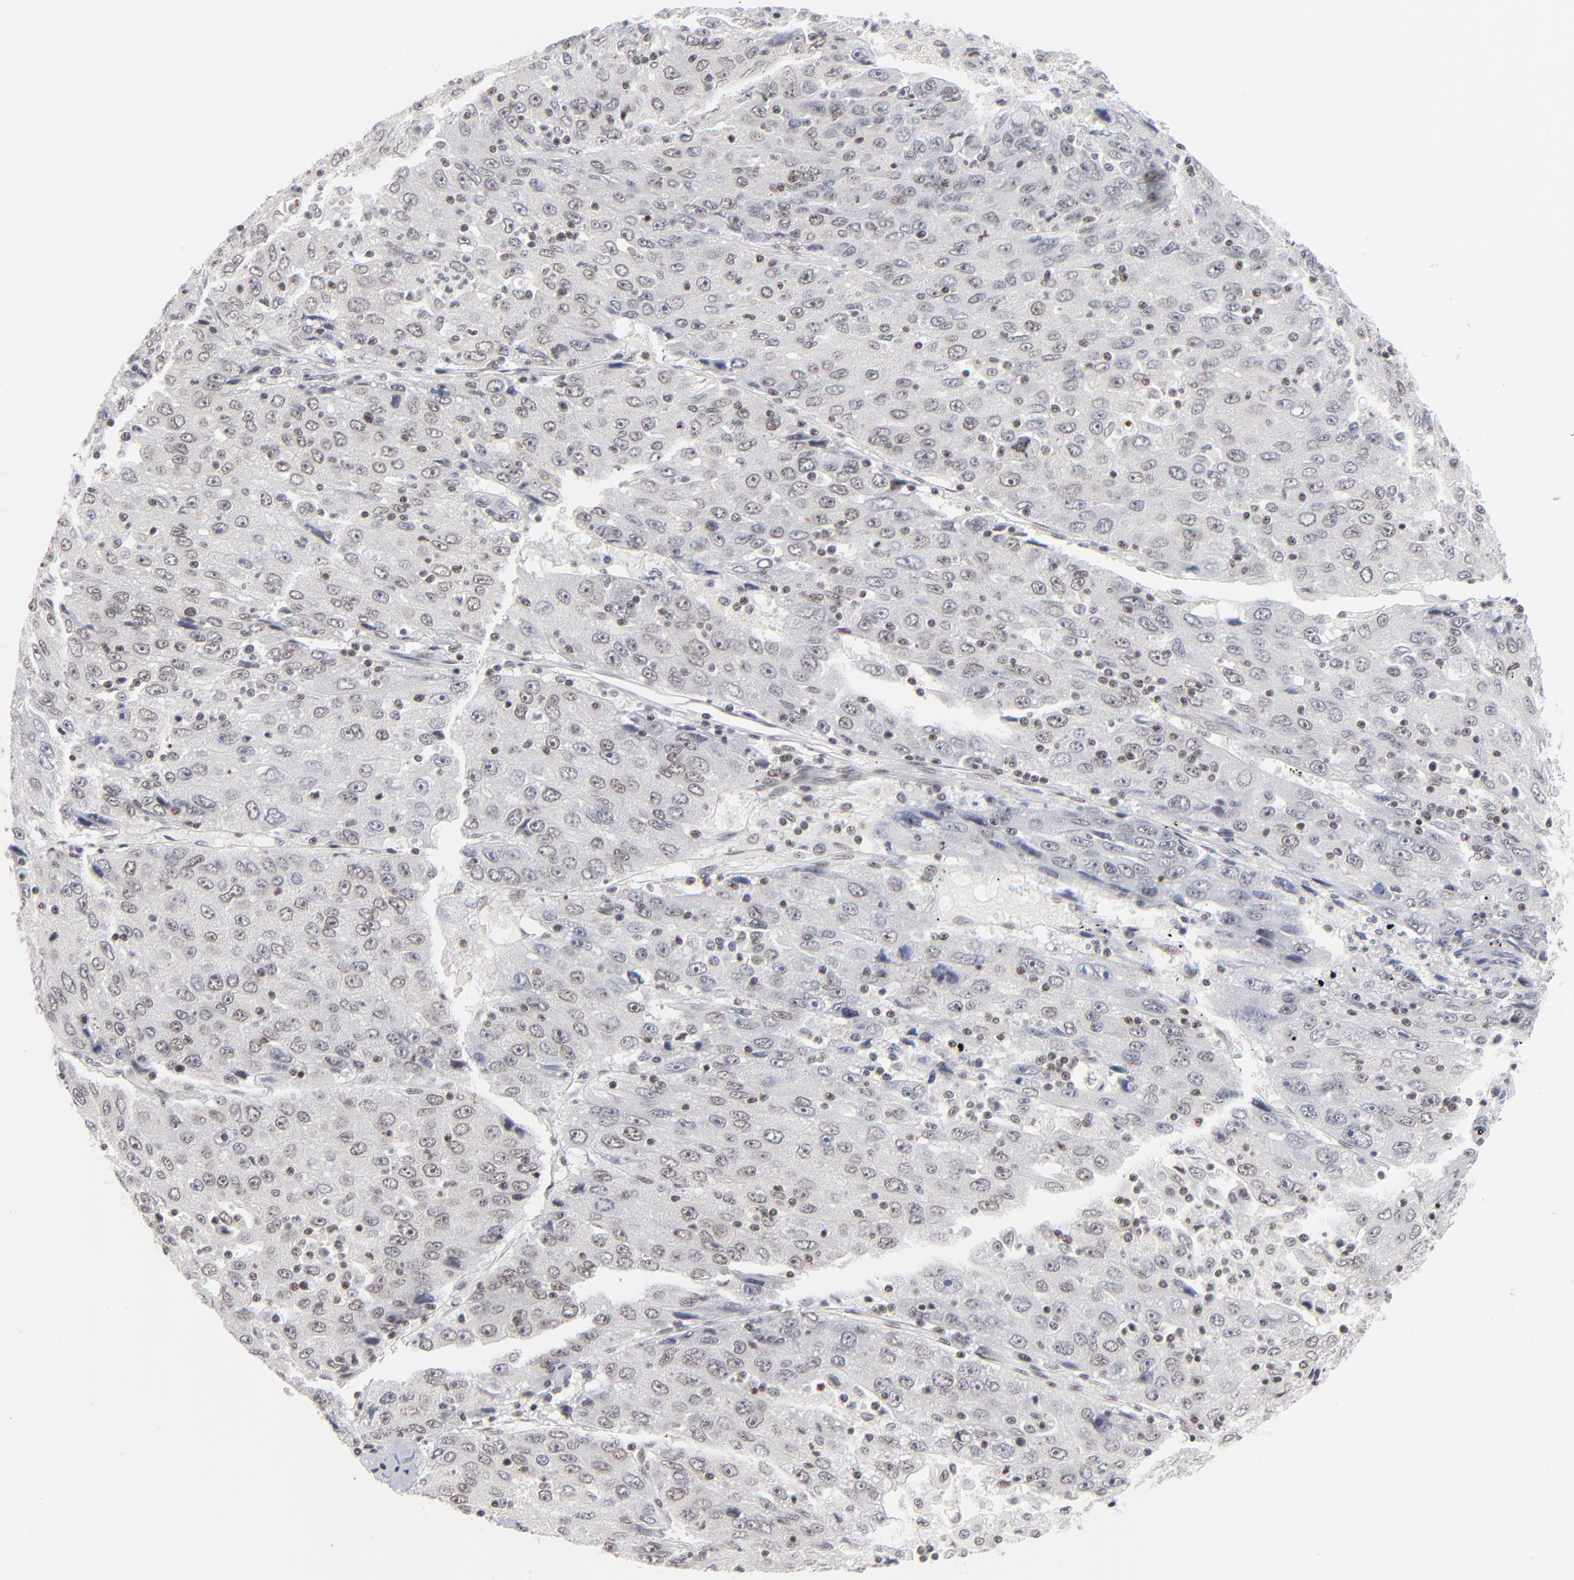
{"staining": {"intensity": "negative", "quantity": "none", "location": "none"}, "tissue": "liver cancer", "cell_type": "Tumor cells", "image_type": "cancer", "snomed": [{"axis": "morphology", "description": "Carcinoma, Hepatocellular, NOS"}, {"axis": "topography", "description": "Liver"}], "caption": "Tumor cells show no significant staining in liver hepatocellular carcinoma.", "gene": "ZNF143", "patient": {"sex": "male", "age": 49}}